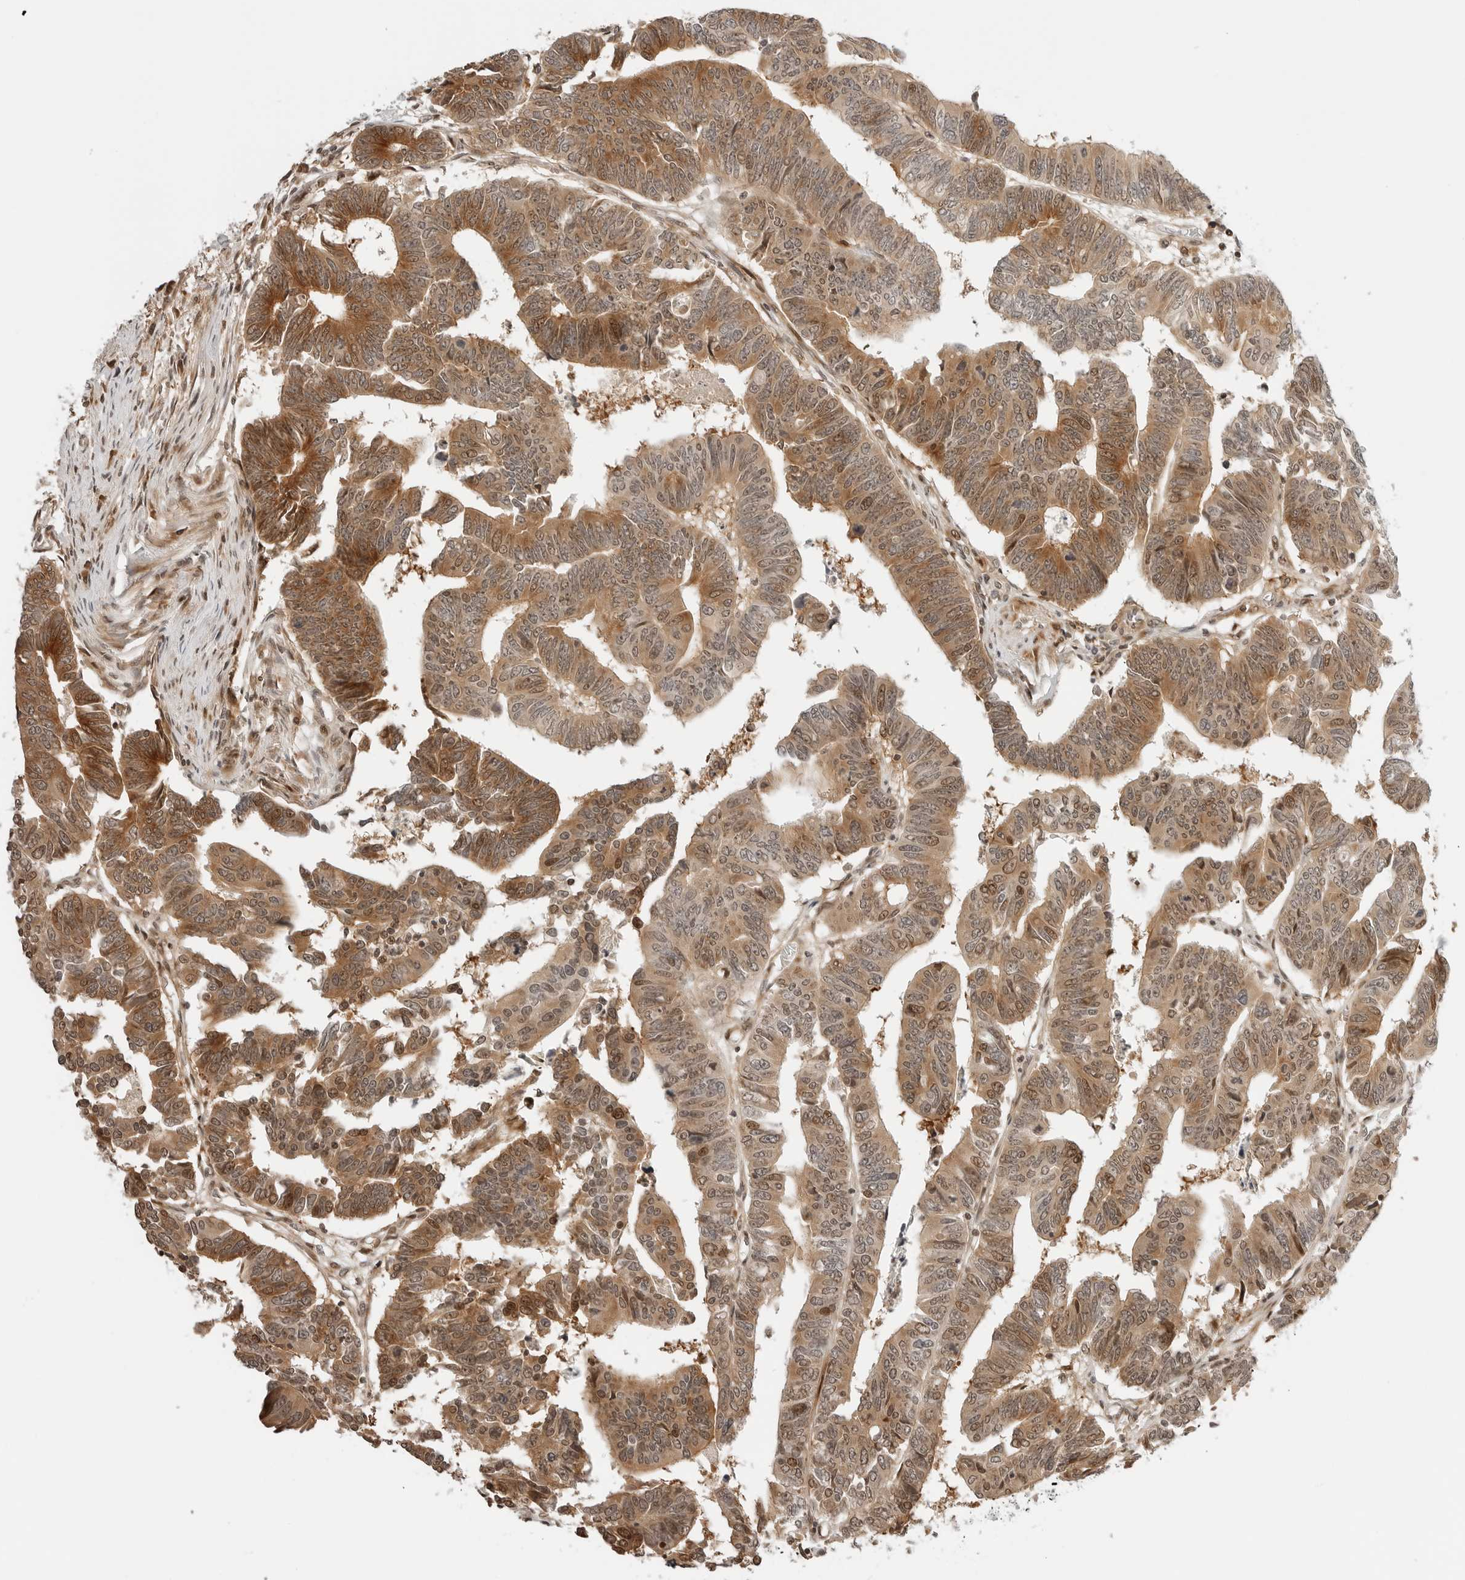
{"staining": {"intensity": "moderate", "quantity": ">75%", "location": "cytoplasmic/membranous,nuclear"}, "tissue": "colorectal cancer", "cell_type": "Tumor cells", "image_type": "cancer", "snomed": [{"axis": "morphology", "description": "Adenocarcinoma, NOS"}, {"axis": "topography", "description": "Rectum"}], "caption": "An immunohistochemistry (IHC) micrograph of tumor tissue is shown. Protein staining in brown shows moderate cytoplasmic/membranous and nuclear positivity in colorectal cancer within tumor cells. The staining is performed using DAB brown chromogen to label protein expression. The nuclei are counter-stained blue using hematoxylin.", "gene": "GEM", "patient": {"sex": "female", "age": 65}}